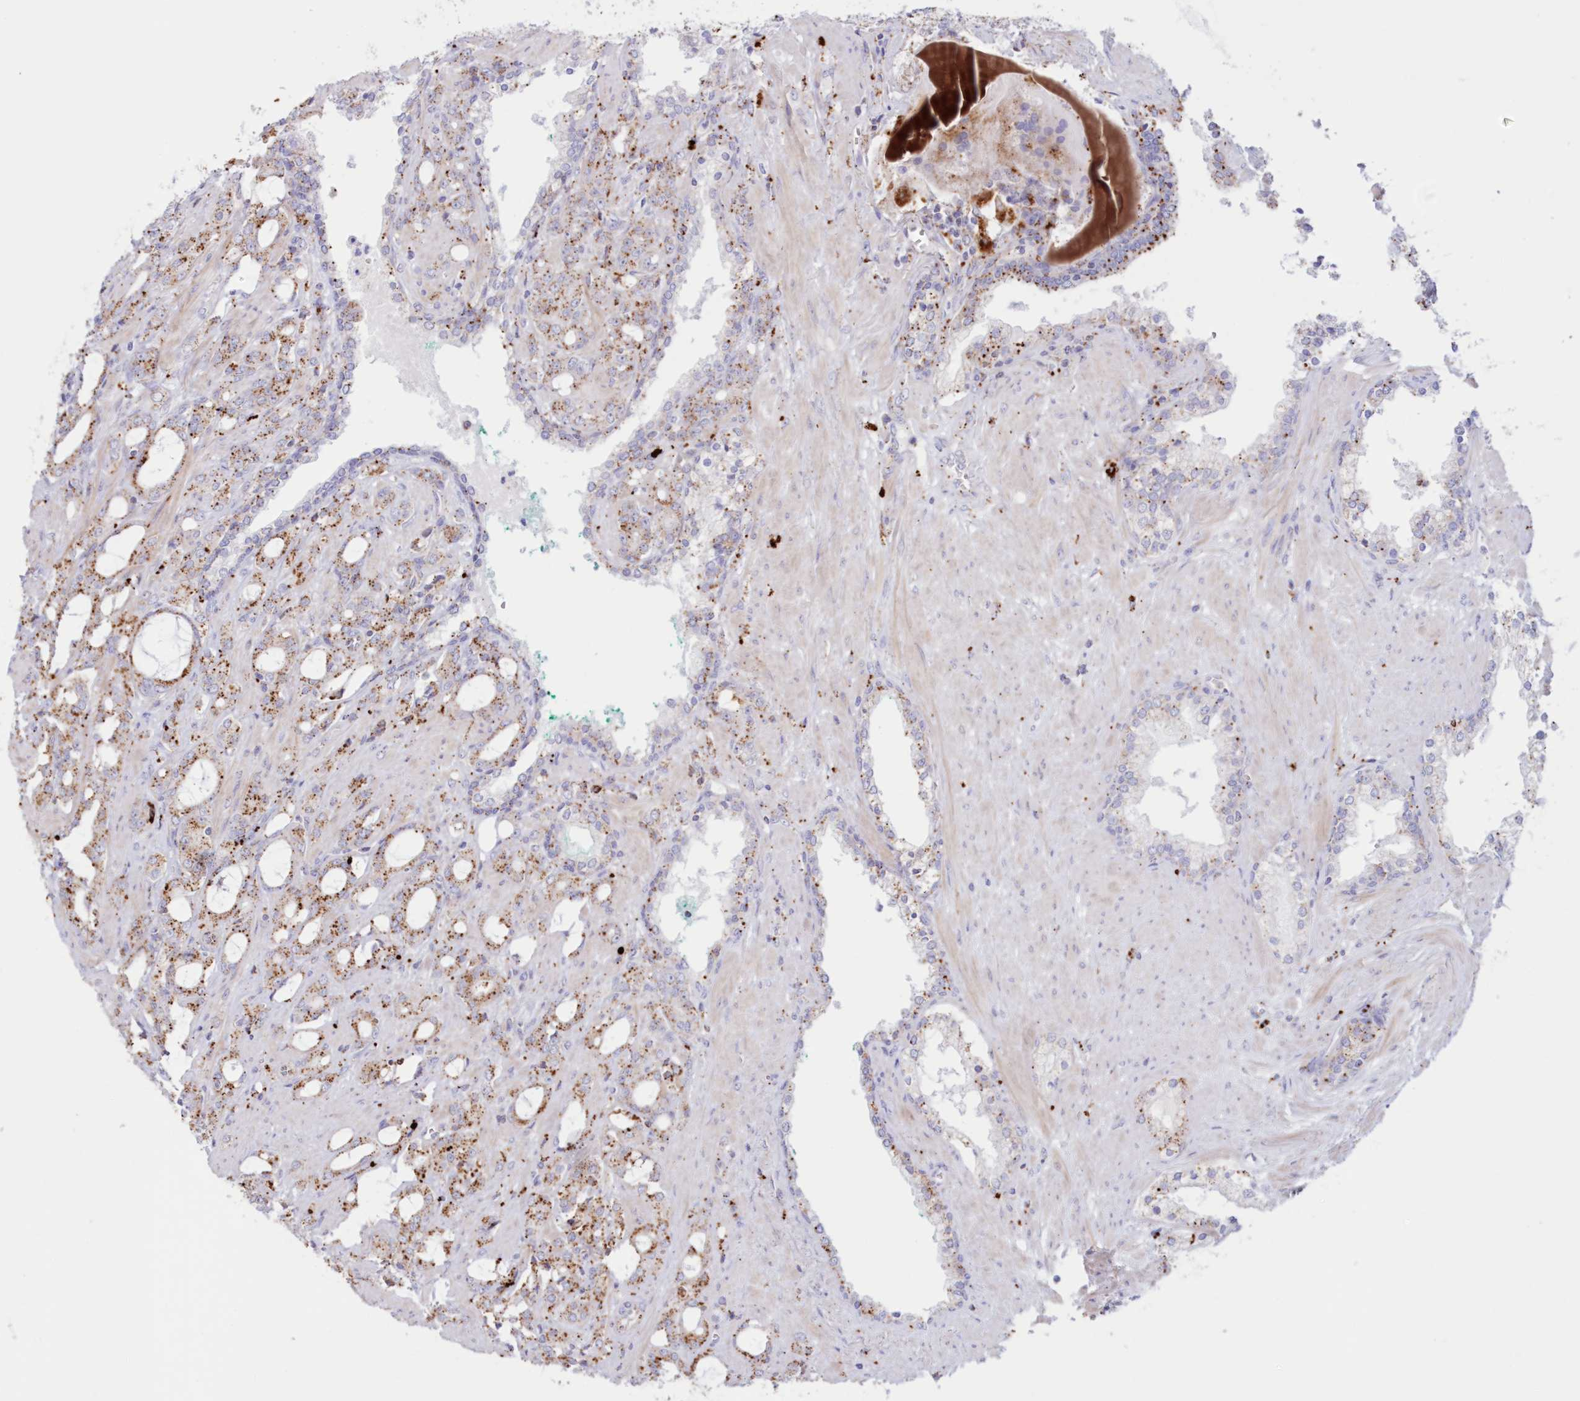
{"staining": {"intensity": "moderate", "quantity": ">75%", "location": "cytoplasmic/membranous"}, "tissue": "prostate cancer", "cell_type": "Tumor cells", "image_type": "cancer", "snomed": [{"axis": "morphology", "description": "Adenocarcinoma, High grade"}, {"axis": "topography", "description": "Prostate"}], "caption": "Prostate cancer was stained to show a protein in brown. There is medium levels of moderate cytoplasmic/membranous staining in approximately >75% of tumor cells.", "gene": "TPP1", "patient": {"sex": "male", "age": 72}}